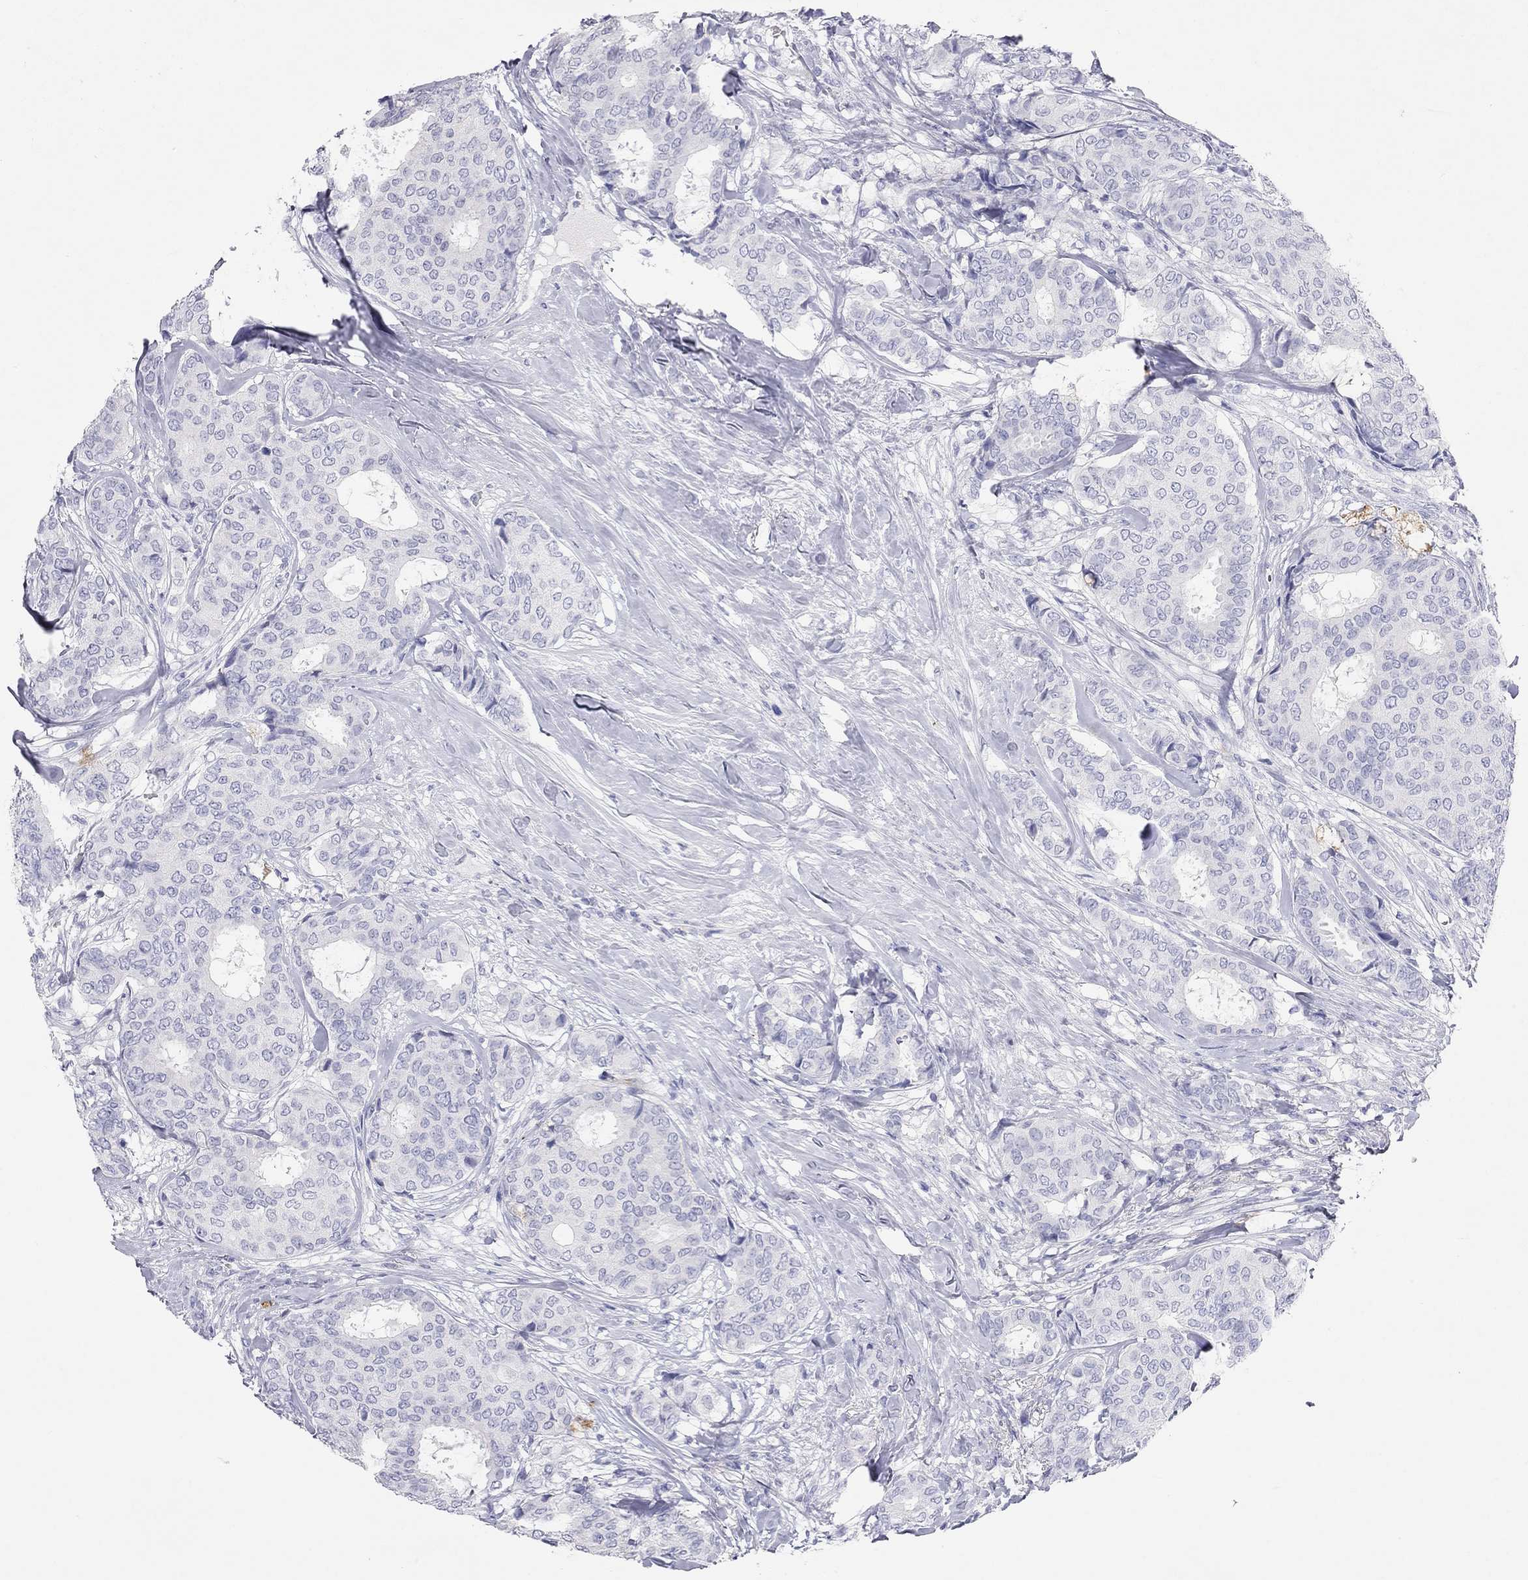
{"staining": {"intensity": "negative", "quantity": "none", "location": "none"}, "tissue": "breast cancer", "cell_type": "Tumor cells", "image_type": "cancer", "snomed": [{"axis": "morphology", "description": "Duct carcinoma"}, {"axis": "topography", "description": "Breast"}], "caption": "This is an immunohistochemistry (IHC) image of intraductal carcinoma (breast). There is no staining in tumor cells.", "gene": "PCDHGC5", "patient": {"sex": "female", "age": 75}}